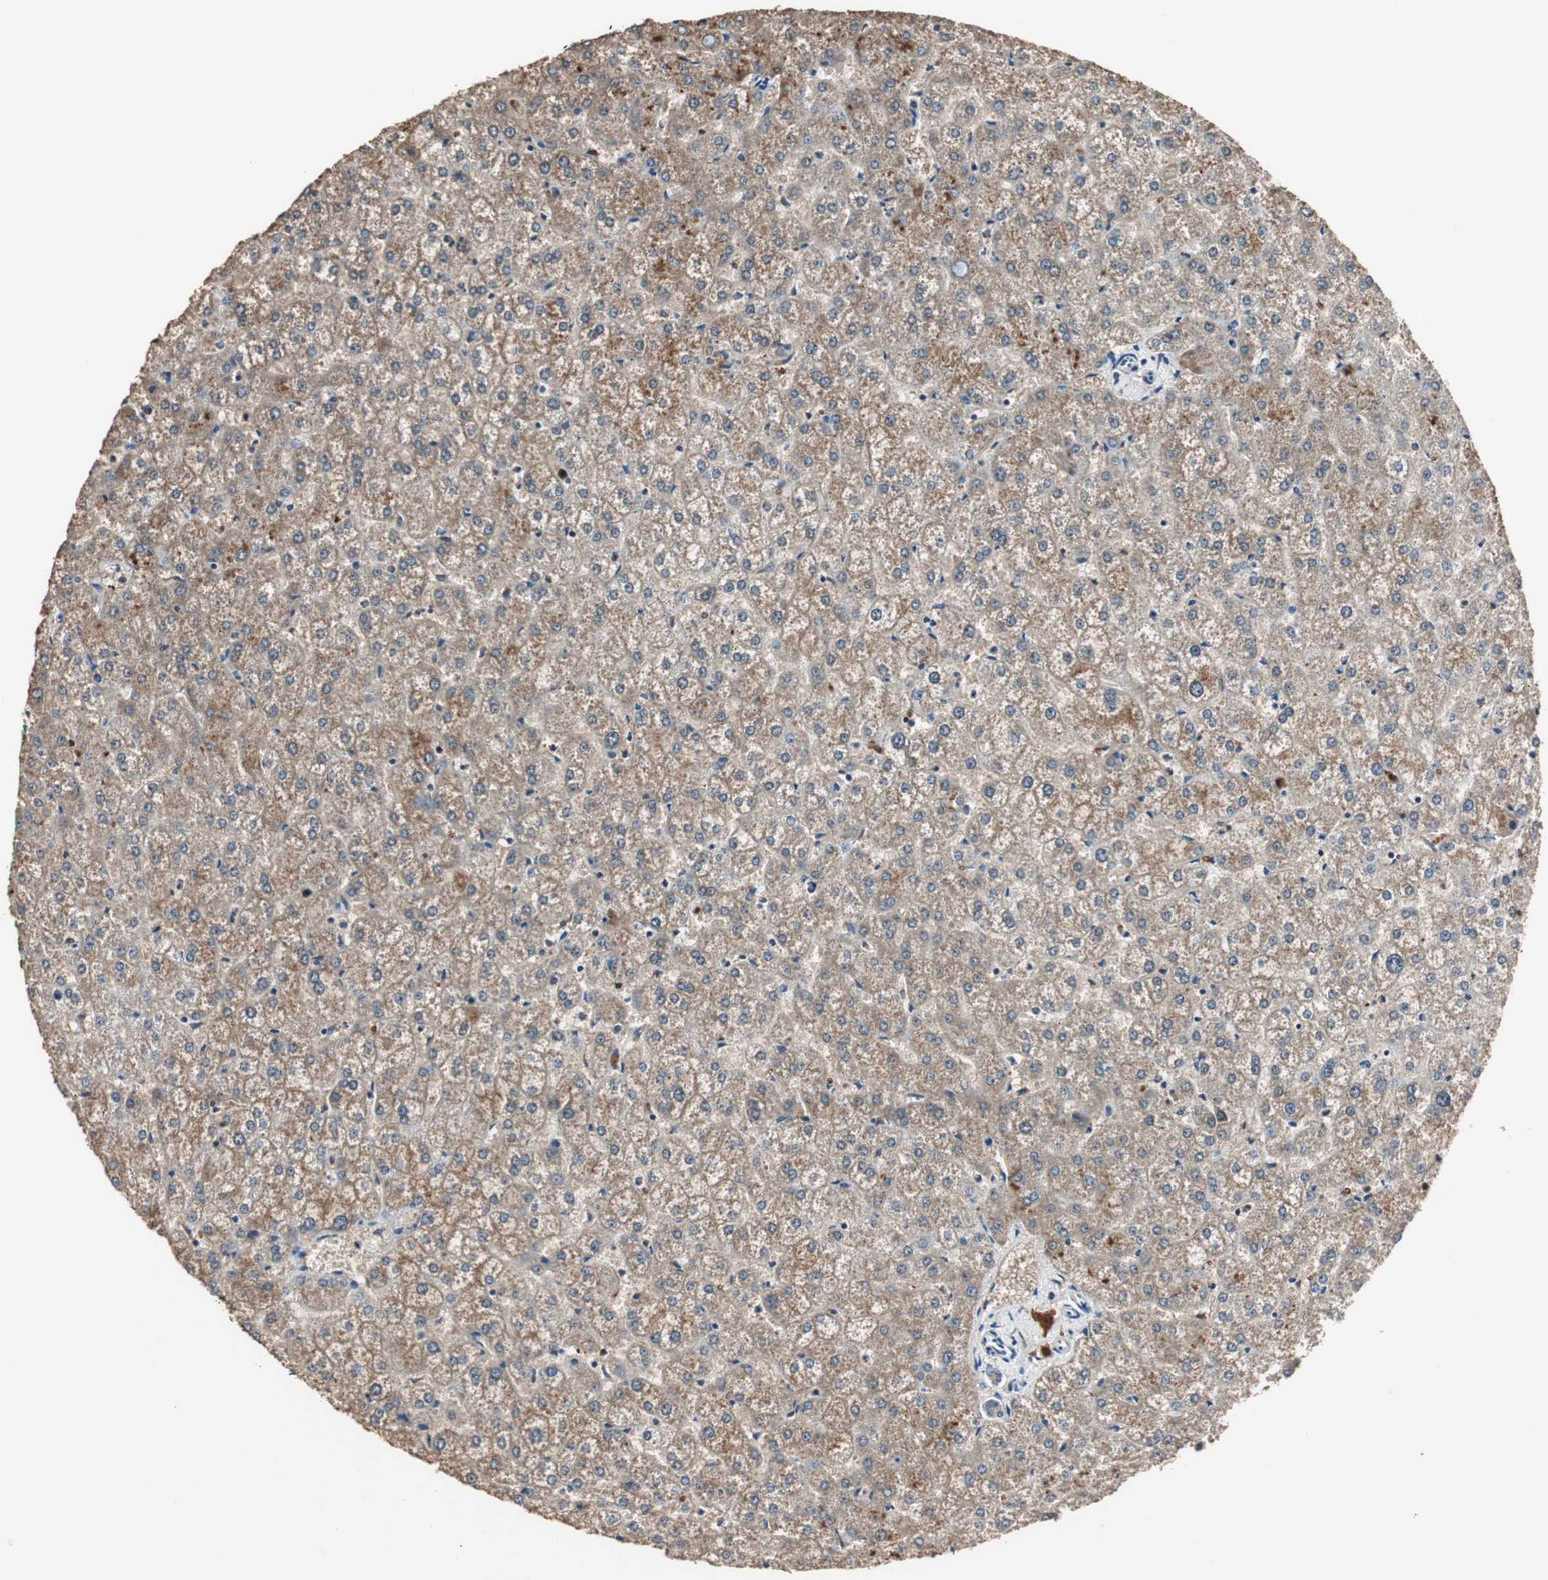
{"staining": {"intensity": "negative", "quantity": "none", "location": "none"}, "tissue": "liver", "cell_type": "Cholangiocytes", "image_type": "normal", "snomed": [{"axis": "morphology", "description": "Normal tissue, NOS"}, {"axis": "topography", "description": "Liver"}], "caption": "This histopathology image is of unremarkable liver stained with immunohistochemistry to label a protein in brown with the nuclei are counter-stained blue. There is no expression in cholangiocytes.", "gene": "FEN1", "patient": {"sex": "female", "age": 32}}